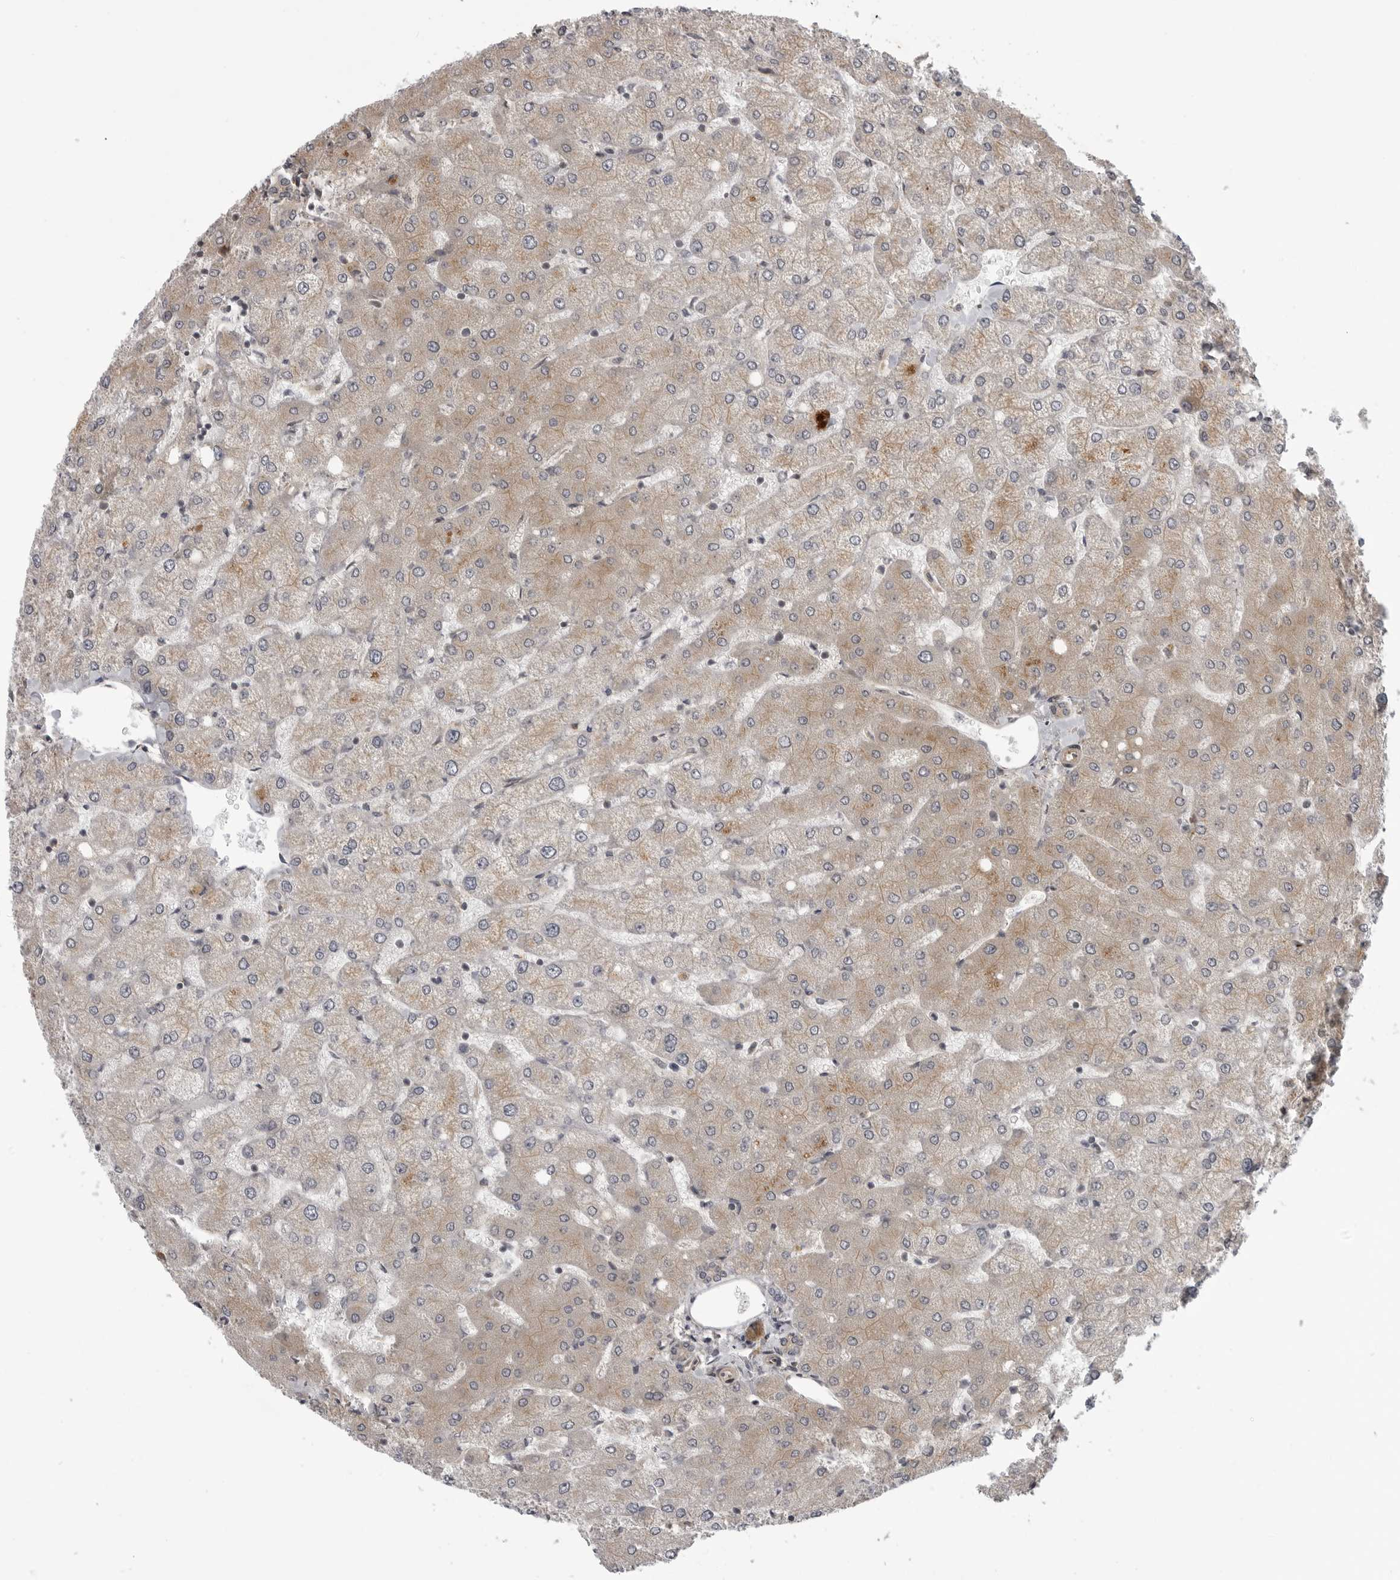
{"staining": {"intensity": "weak", "quantity": ">75%", "location": "cytoplasmic/membranous"}, "tissue": "liver", "cell_type": "Cholangiocytes", "image_type": "normal", "snomed": [{"axis": "morphology", "description": "Normal tissue, NOS"}, {"axis": "topography", "description": "Liver"}], "caption": "Weak cytoplasmic/membranous expression is identified in approximately >75% of cholangiocytes in normal liver.", "gene": "LRRC45", "patient": {"sex": "female", "age": 54}}